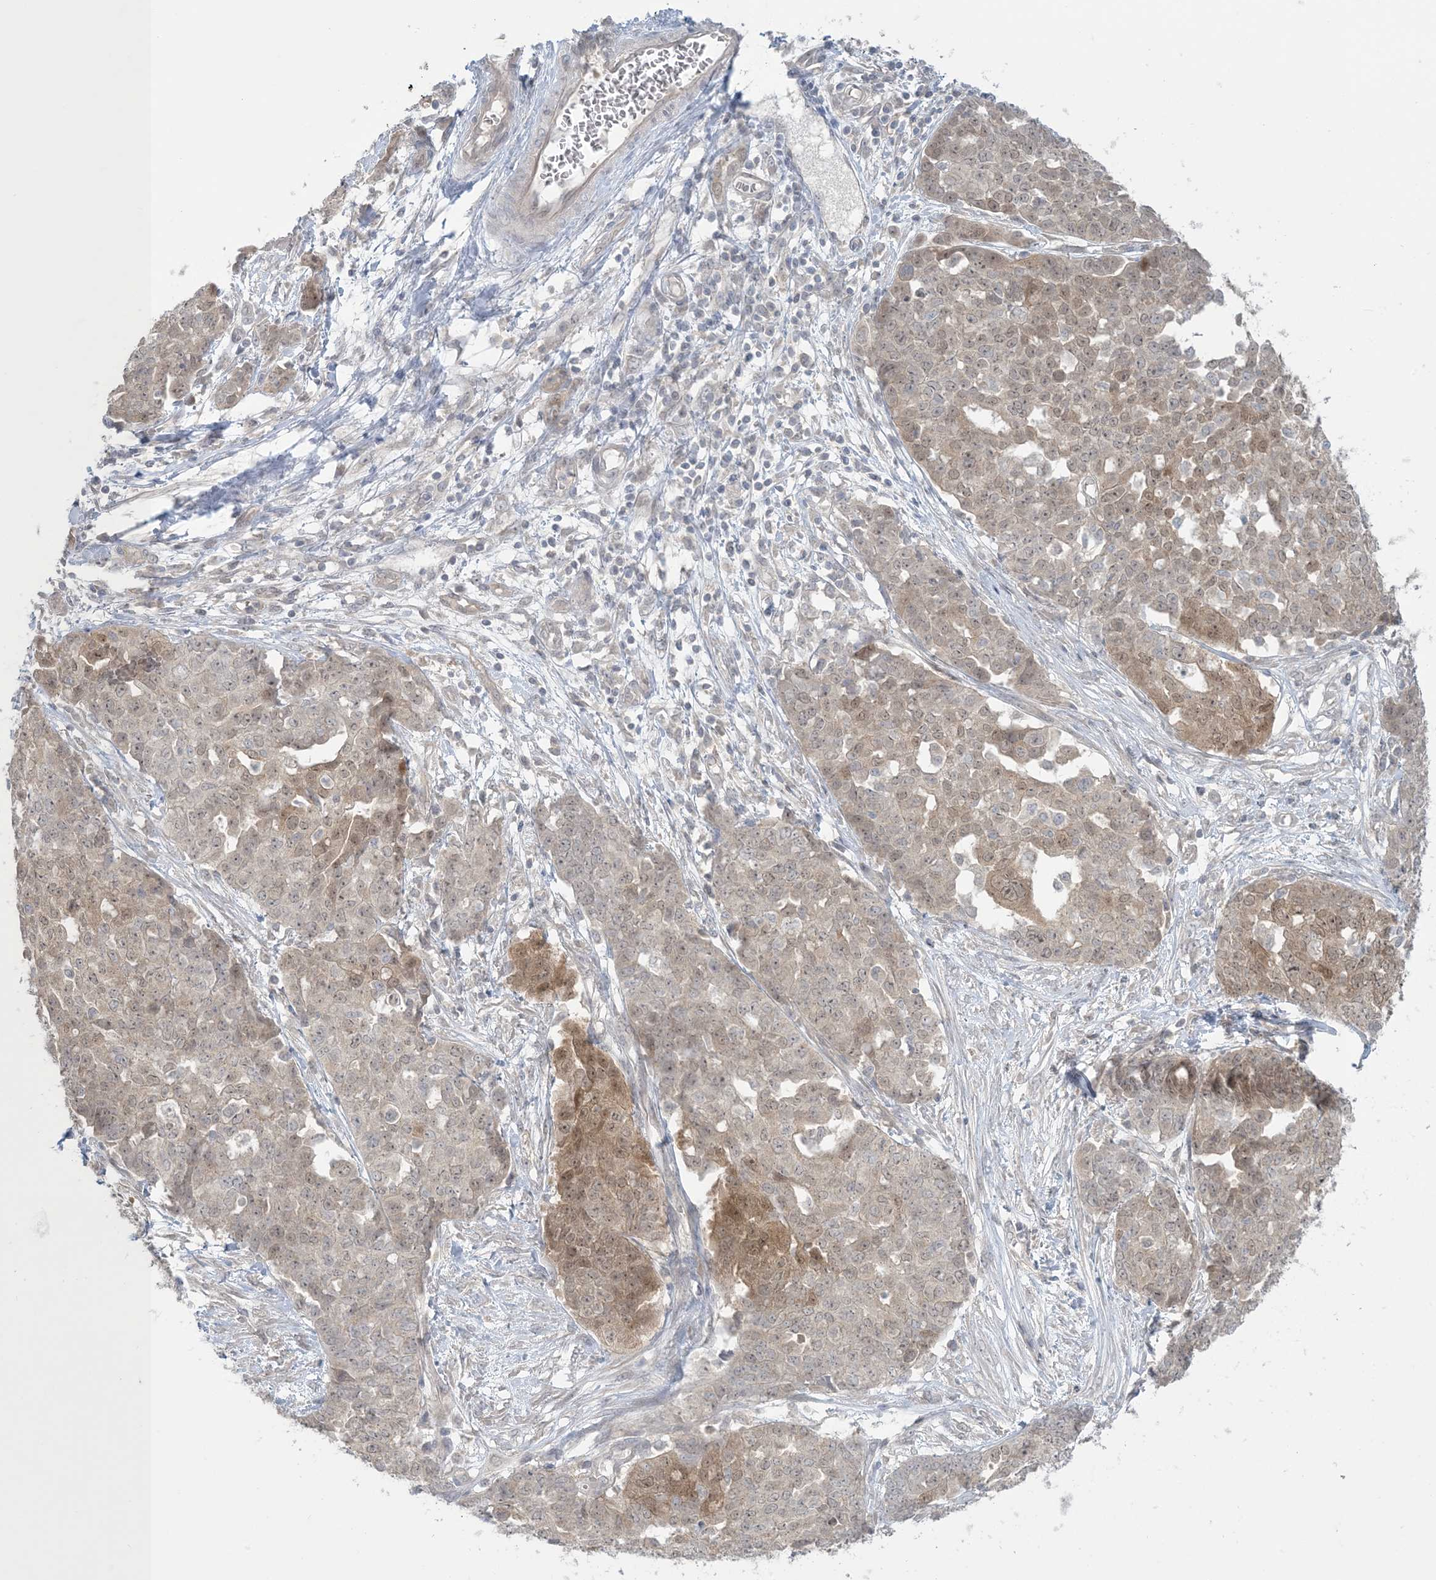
{"staining": {"intensity": "weak", "quantity": "25%-75%", "location": "cytoplasmic/membranous,nuclear"}, "tissue": "ovarian cancer", "cell_type": "Tumor cells", "image_type": "cancer", "snomed": [{"axis": "morphology", "description": "Cystadenocarcinoma, serous, NOS"}, {"axis": "topography", "description": "Soft tissue"}, {"axis": "topography", "description": "Ovary"}], "caption": "An immunohistochemistry image of neoplastic tissue is shown. Protein staining in brown highlights weak cytoplasmic/membranous and nuclear positivity in ovarian serous cystadenocarcinoma within tumor cells.", "gene": "NRBP2", "patient": {"sex": "female", "age": 57}}